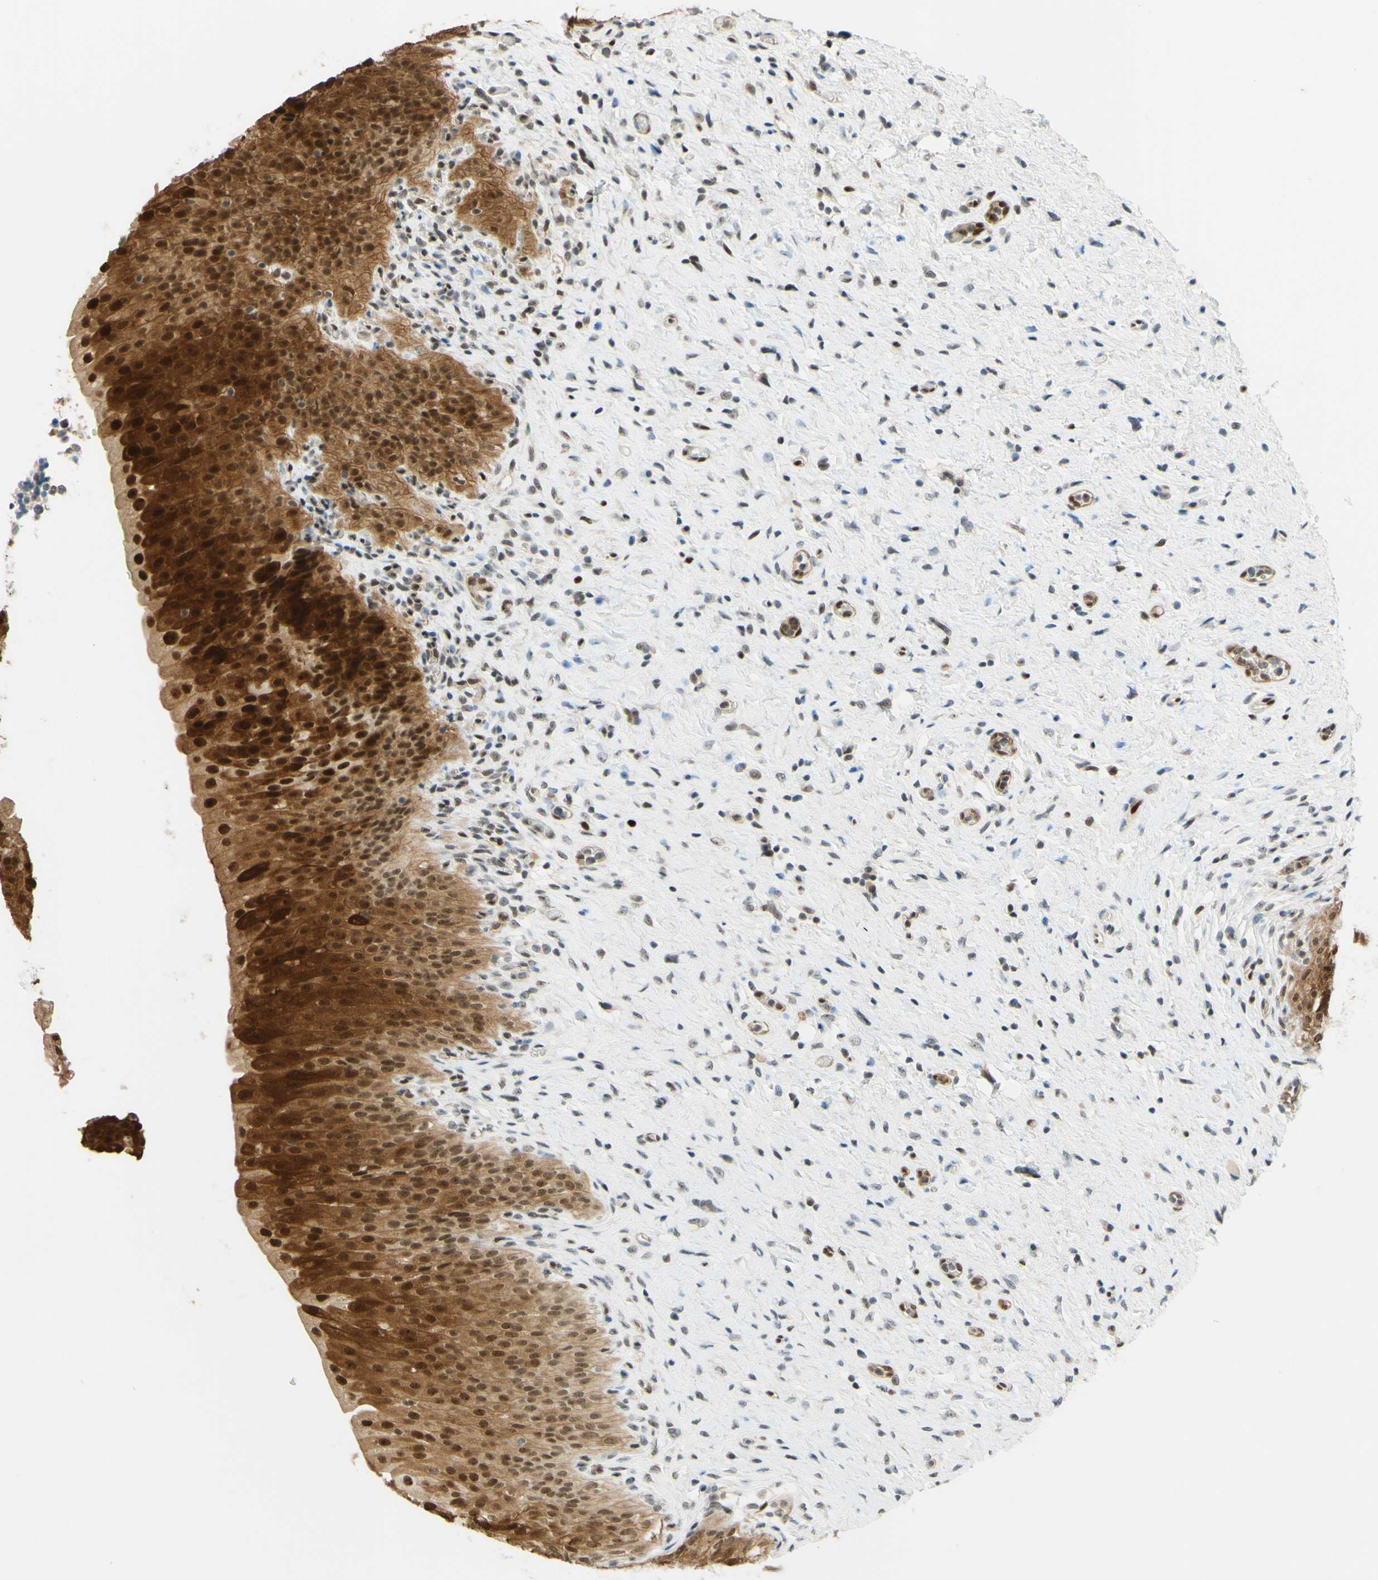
{"staining": {"intensity": "strong", "quantity": ">75%", "location": "cytoplasmic/membranous,nuclear"}, "tissue": "urinary bladder", "cell_type": "Urothelial cells", "image_type": "normal", "snomed": [{"axis": "morphology", "description": "Normal tissue, NOS"}, {"axis": "morphology", "description": "Urothelial carcinoma, High grade"}, {"axis": "topography", "description": "Urinary bladder"}], "caption": "Urothelial cells demonstrate high levels of strong cytoplasmic/membranous,nuclear expression in approximately >75% of cells in normal urinary bladder.", "gene": "POLB", "patient": {"sex": "male", "age": 46}}